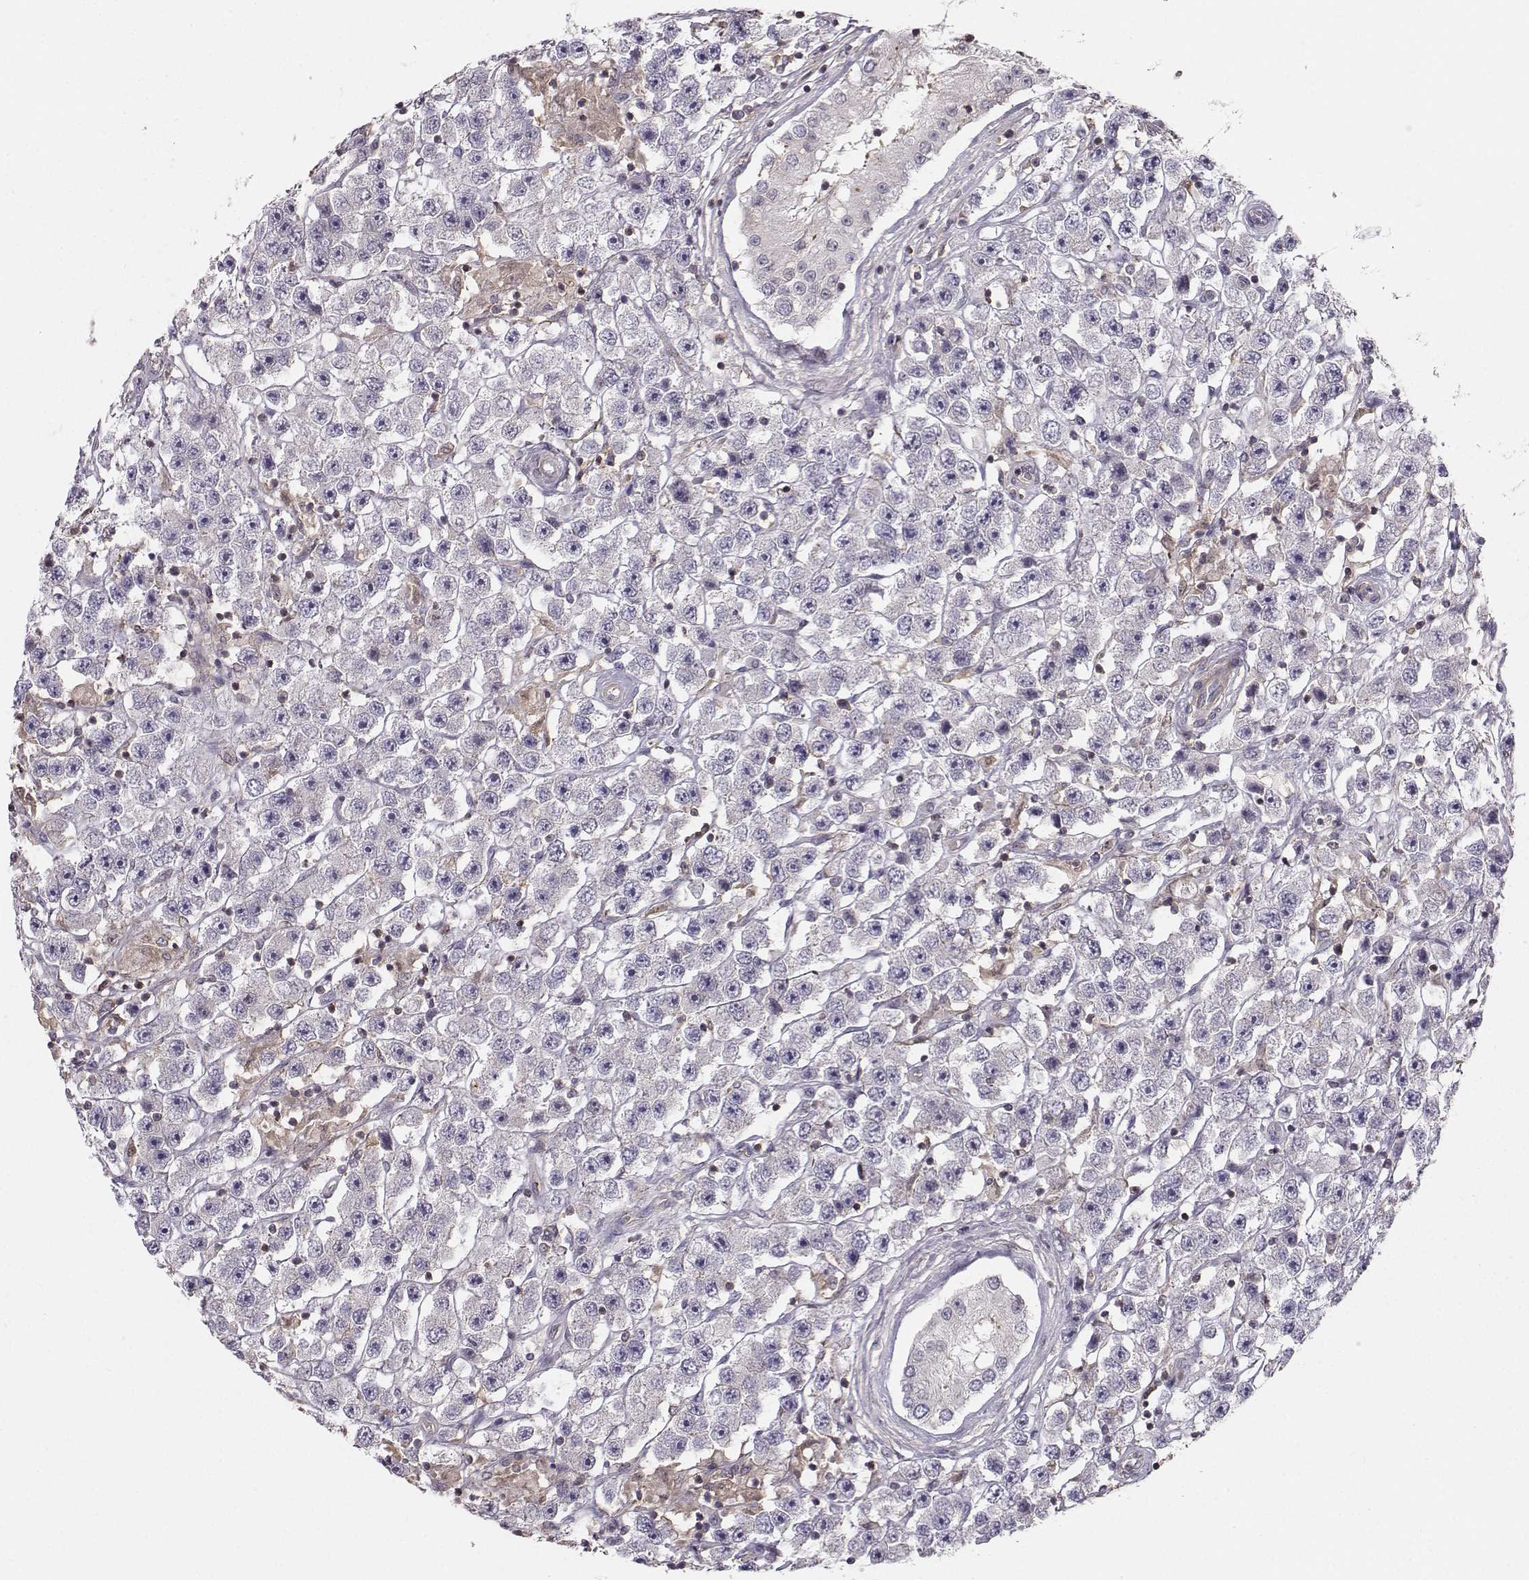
{"staining": {"intensity": "negative", "quantity": "none", "location": "none"}, "tissue": "testis cancer", "cell_type": "Tumor cells", "image_type": "cancer", "snomed": [{"axis": "morphology", "description": "Seminoma, NOS"}, {"axis": "topography", "description": "Testis"}], "caption": "This image is of testis cancer (seminoma) stained with immunohistochemistry (IHC) to label a protein in brown with the nuclei are counter-stained blue. There is no staining in tumor cells.", "gene": "ASB16", "patient": {"sex": "male", "age": 45}}